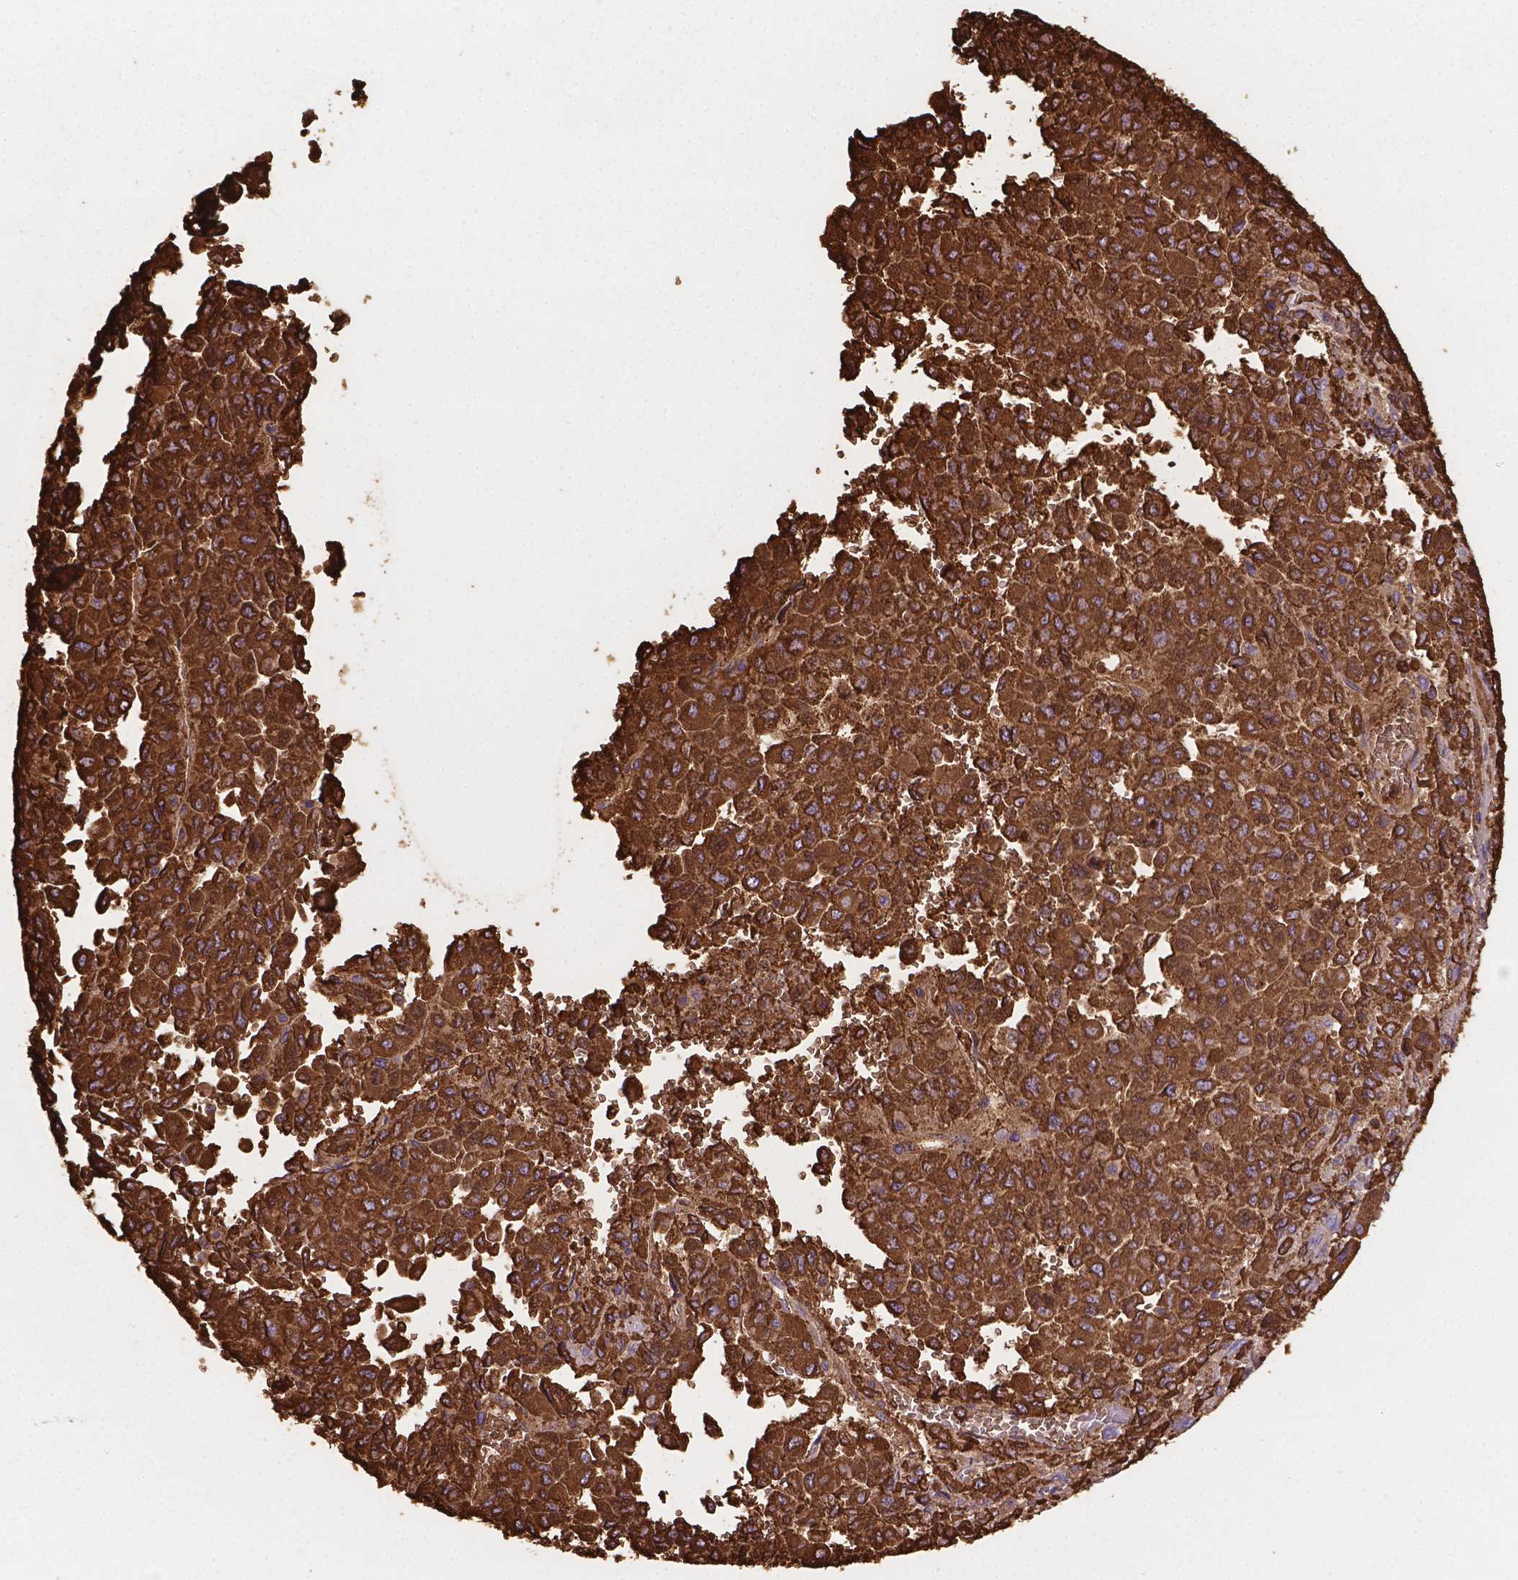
{"staining": {"intensity": "strong", "quantity": ">75%", "location": "cytoplasmic/membranous"}, "tissue": "liver cancer", "cell_type": "Tumor cells", "image_type": "cancer", "snomed": [{"axis": "morphology", "description": "Carcinoma, Hepatocellular, NOS"}, {"axis": "topography", "description": "Liver"}], "caption": "Immunohistochemical staining of hepatocellular carcinoma (liver) reveals high levels of strong cytoplasmic/membranous protein staining in about >75% of tumor cells. The protein of interest is shown in brown color, while the nuclei are stained blue.", "gene": "MACF1", "patient": {"sex": "female", "age": 41}}